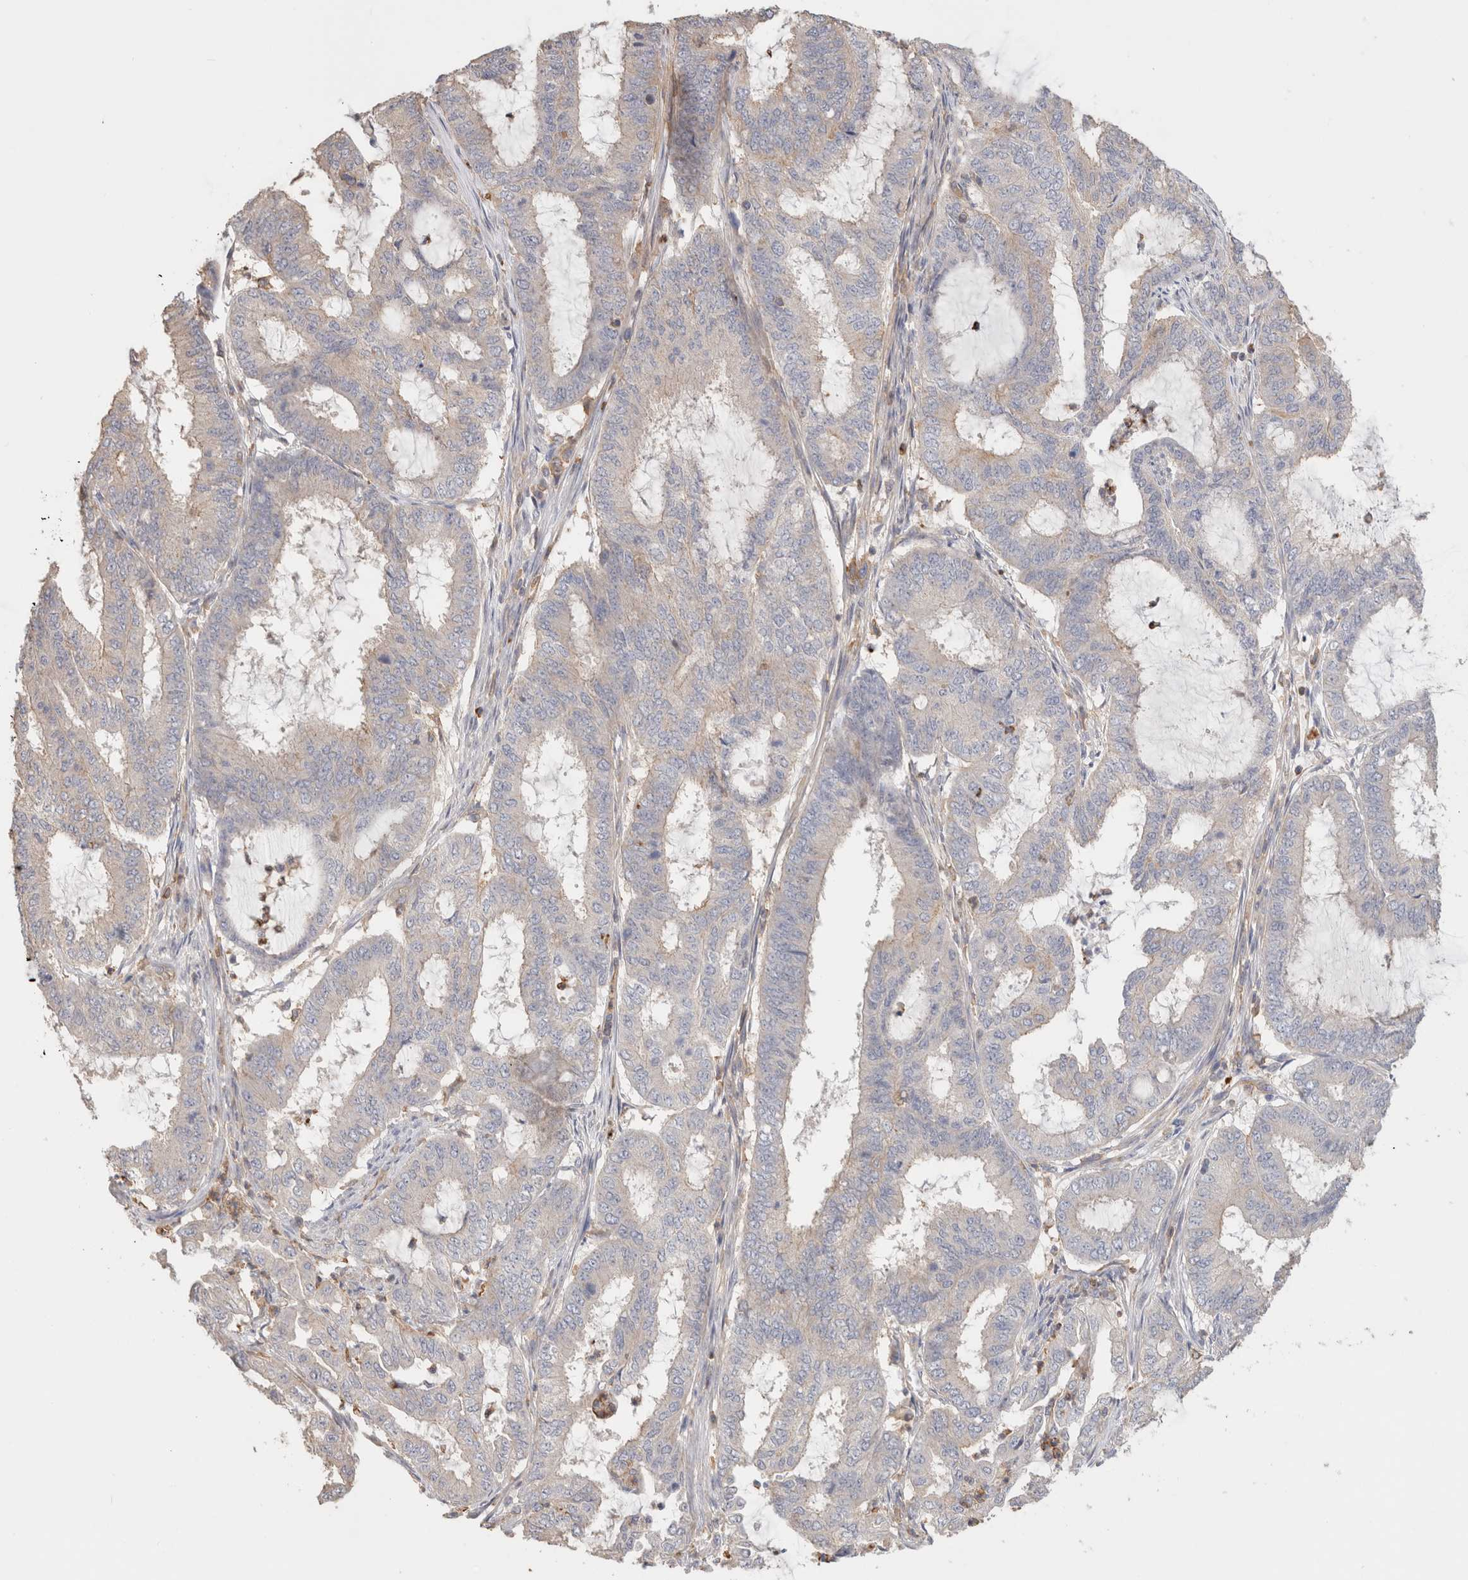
{"staining": {"intensity": "negative", "quantity": "none", "location": "none"}, "tissue": "endometrial cancer", "cell_type": "Tumor cells", "image_type": "cancer", "snomed": [{"axis": "morphology", "description": "Adenocarcinoma, NOS"}, {"axis": "topography", "description": "Endometrium"}], "caption": "IHC of endometrial cancer exhibits no expression in tumor cells.", "gene": "CFAP418", "patient": {"sex": "female", "age": 51}}